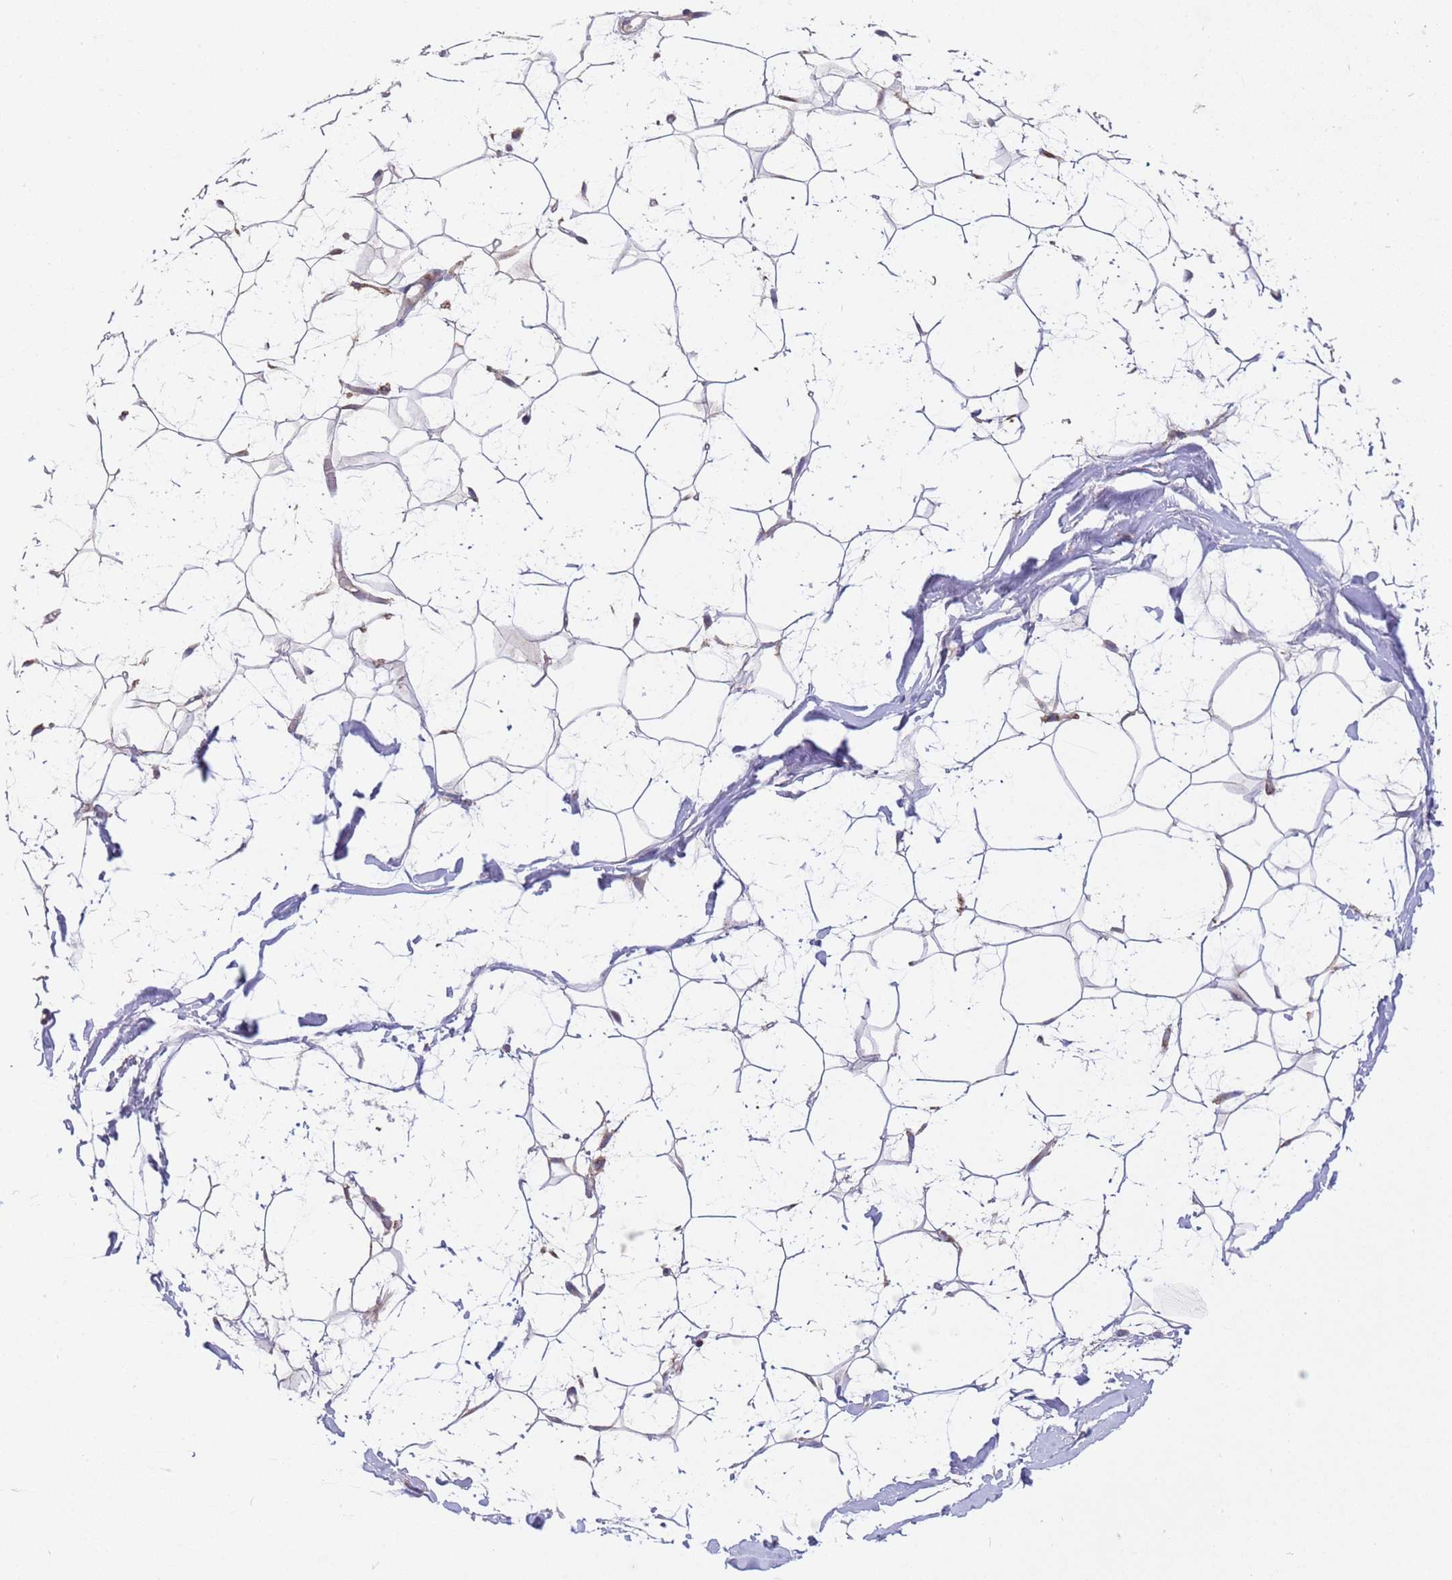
{"staining": {"intensity": "weak", "quantity": "<25%", "location": "cytoplasmic/membranous"}, "tissue": "adipose tissue", "cell_type": "Adipocytes", "image_type": "normal", "snomed": [{"axis": "morphology", "description": "Normal tissue, NOS"}, {"axis": "topography", "description": "Breast"}], "caption": "This is a histopathology image of IHC staining of unremarkable adipose tissue, which shows no staining in adipocytes. (Stains: DAB (3,3'-diaminobenzidine) immunohistochemistry (IHC) with hematoxylin counter stain, Microscopy: brightfield microscopy at high magnification).", "gene": "ACAD8", "patient": {"sex": "female", "age": 26}}